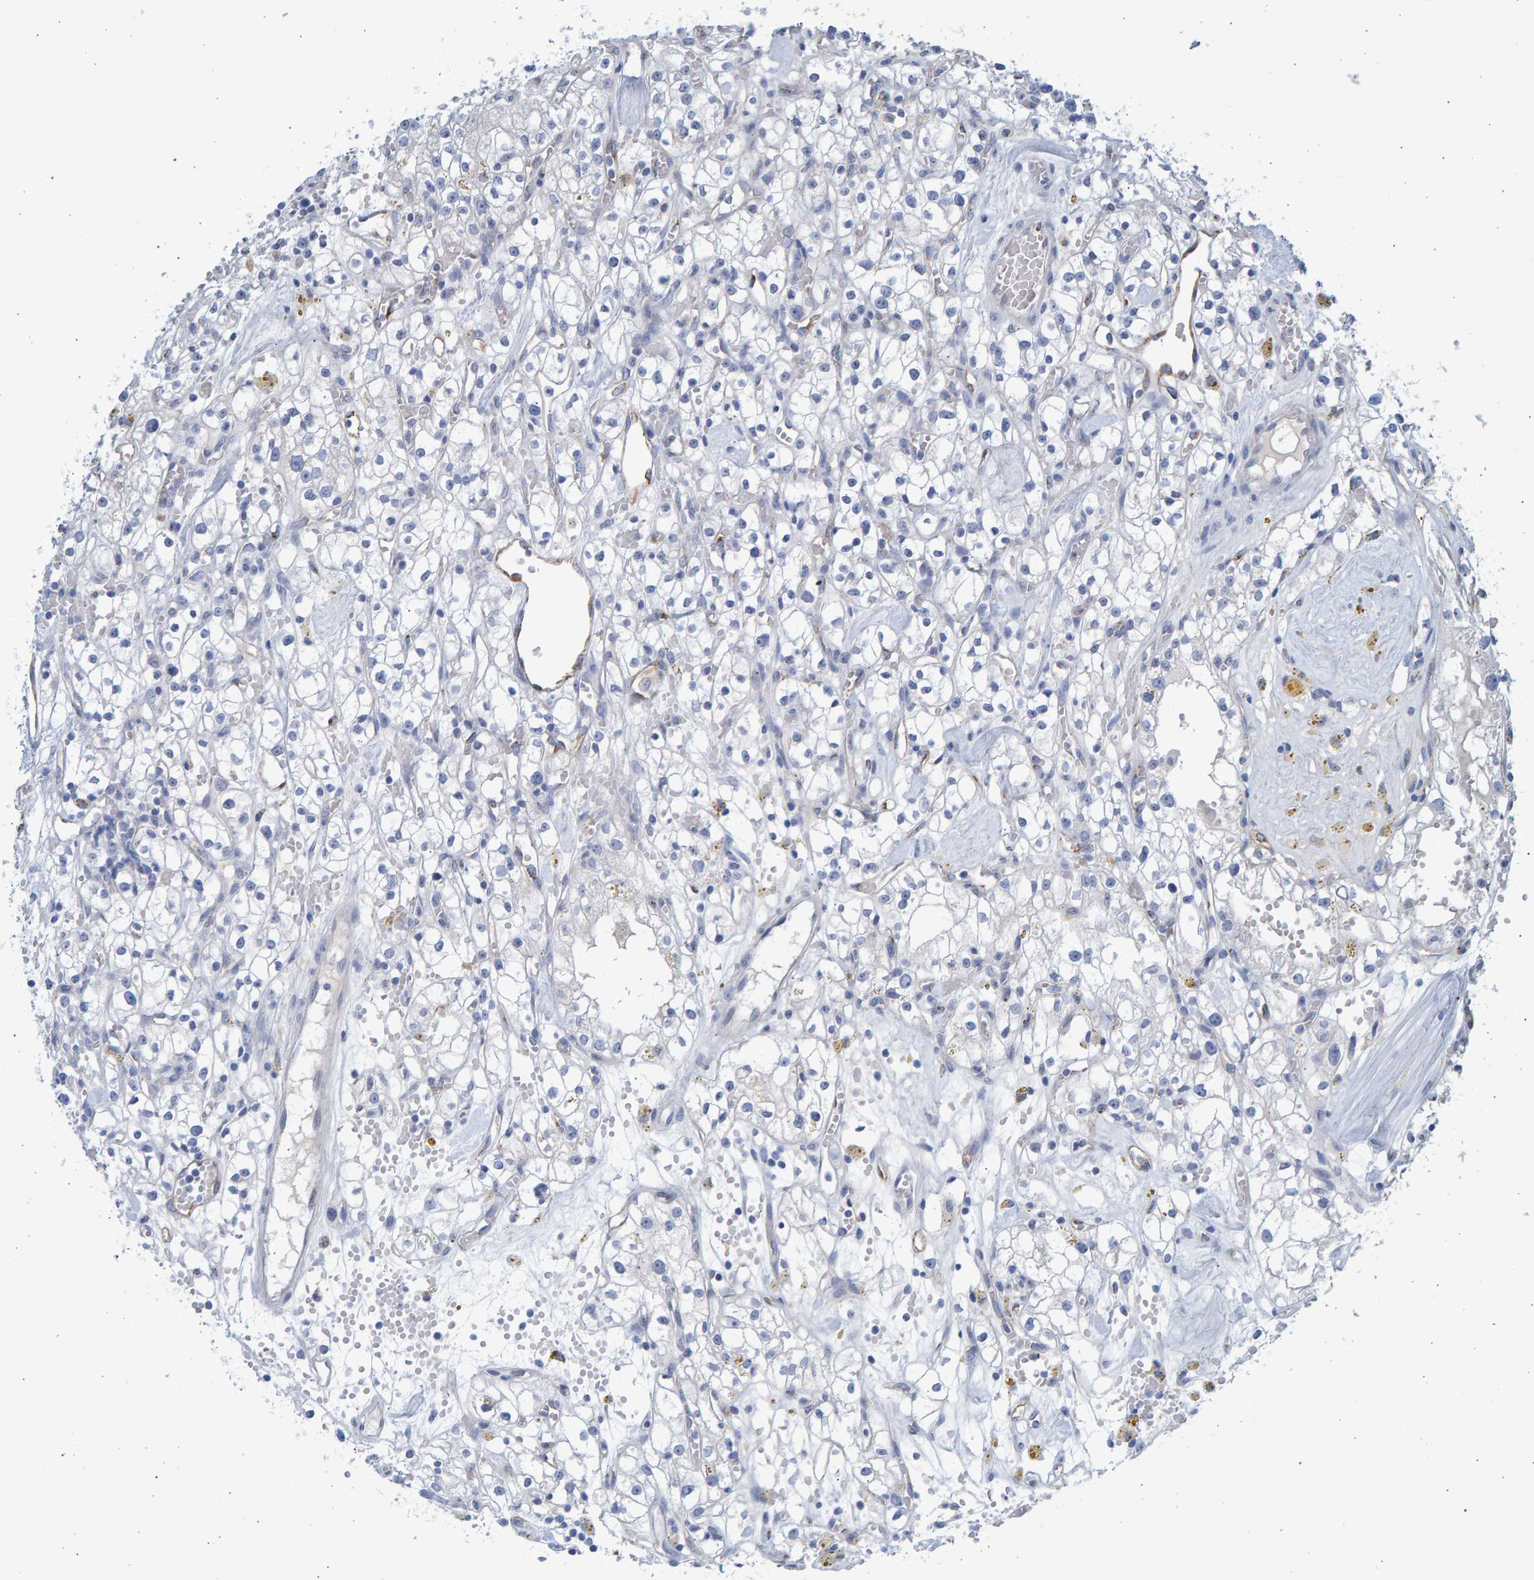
{"staining": {"intensity": "negative", "quantity": "none", "location": "none"}, "tissue": "renal cancer", "cell_type": "Tumor cells", "image_type": "cancer", "snomed": [{"axis": "morphology", "description": "Adenocarcinoma, NOS"}, {"axis": "topography", "description": "Kidney"}], "caption": "Renal cancer (adenocarcinoma) stained for a protein using IHC exhibits no expression tumor cells.", "gene": "SLC34A3", "patient": {"sex": "male", "age": 56}}